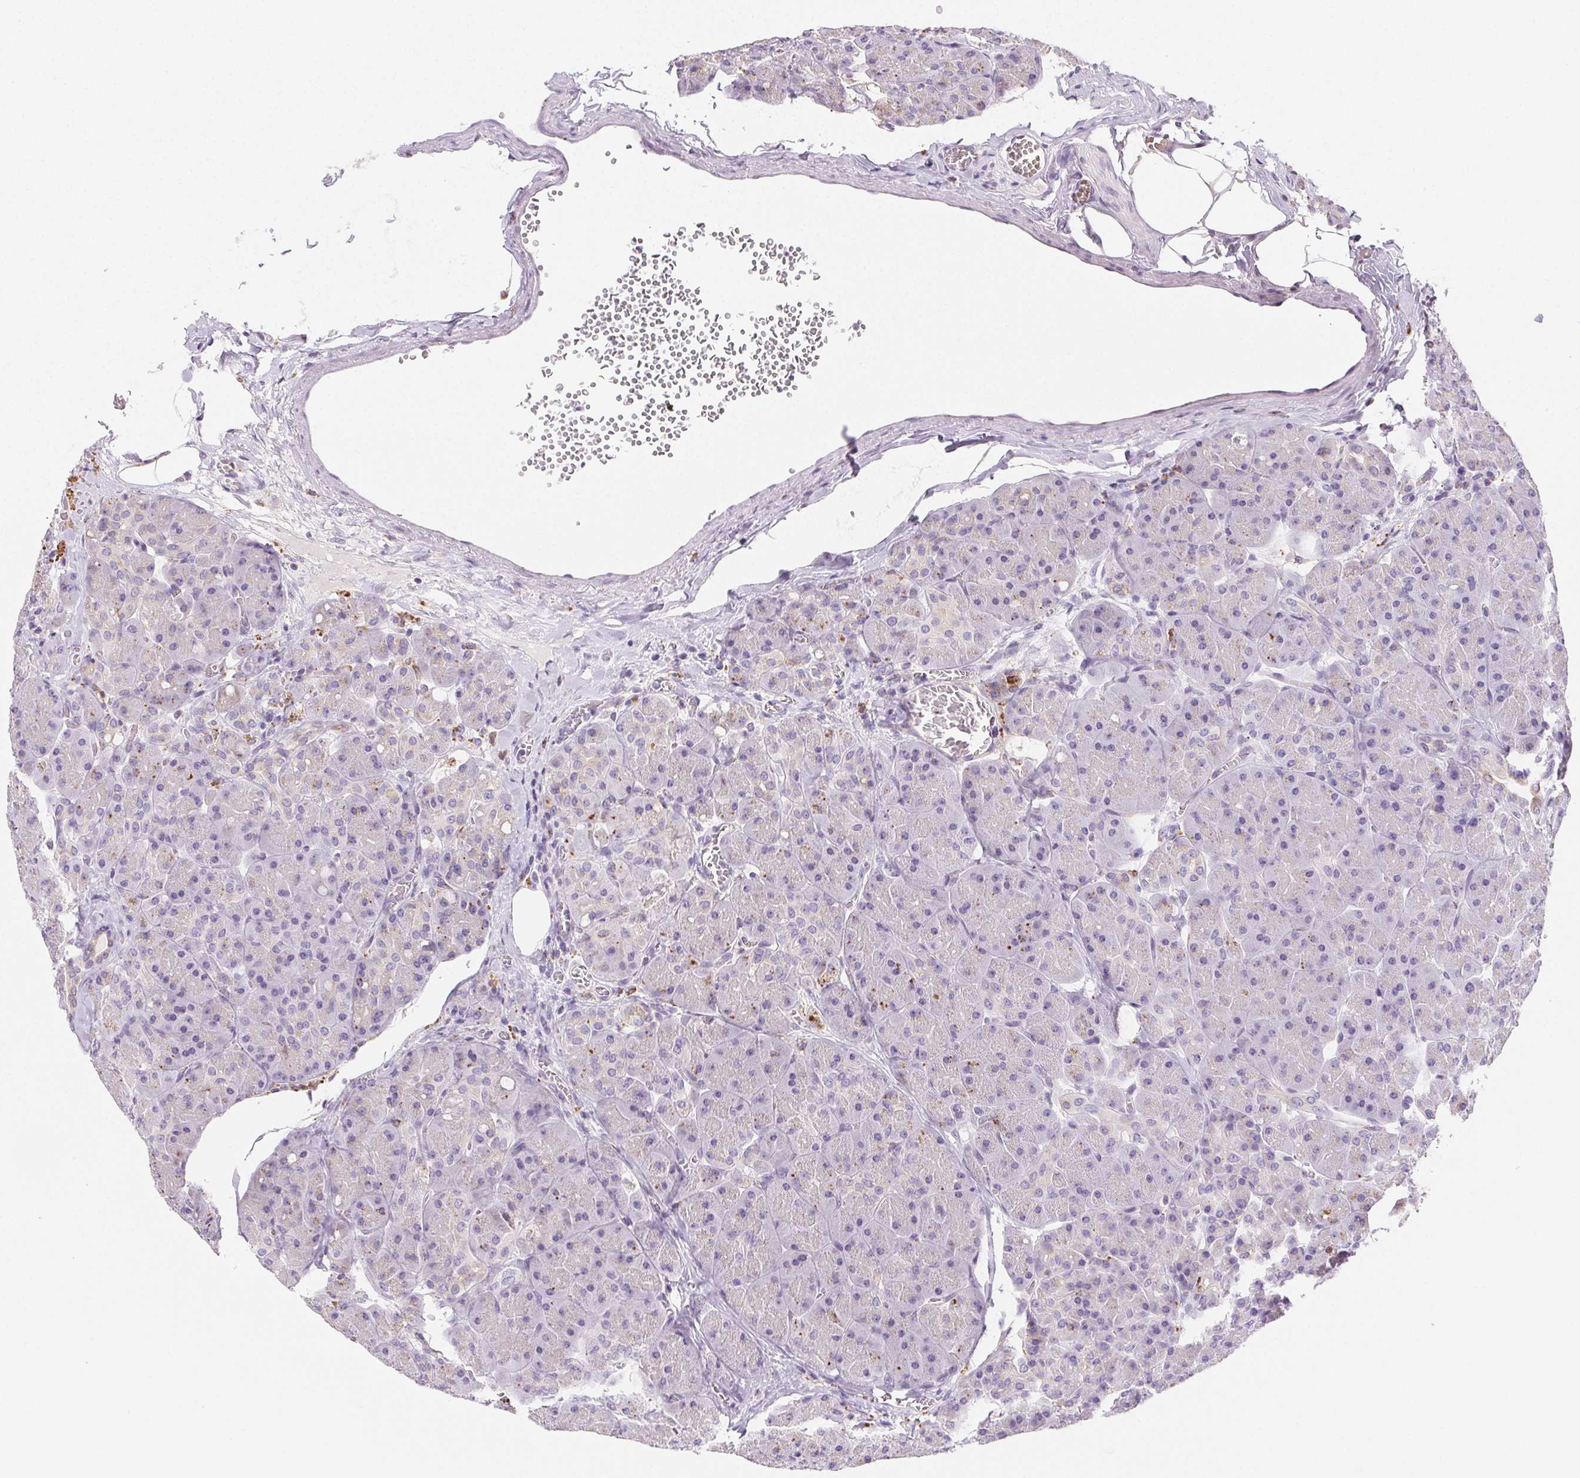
{"staining": {"intensity": "weak", "quantity": "<25%", "location": "cytoplasmic/membranous"}, "tissue": "pancreas", "cell_type": "Exocrine glandular cells", "image_type": "normal", "snomed": [{"axis": "morphology", "description": "Normal tissue, NOS"}, {"axis": "topography", "description": "Pancreas"}], "caption": "Immunohistochemistry micrograph of normal pancreas stained for a protein (brown), which shows no expression in exocrine glandular cells. The staining was performed using DAB (3,3'-diaminobenzidine) to visualize the protein expression in brown, while the nuclei were stained in blue with hematoxylin (Magnification: 20x).", "gene": "LIPA", "patient": {"sex": "male", "age": 55}}